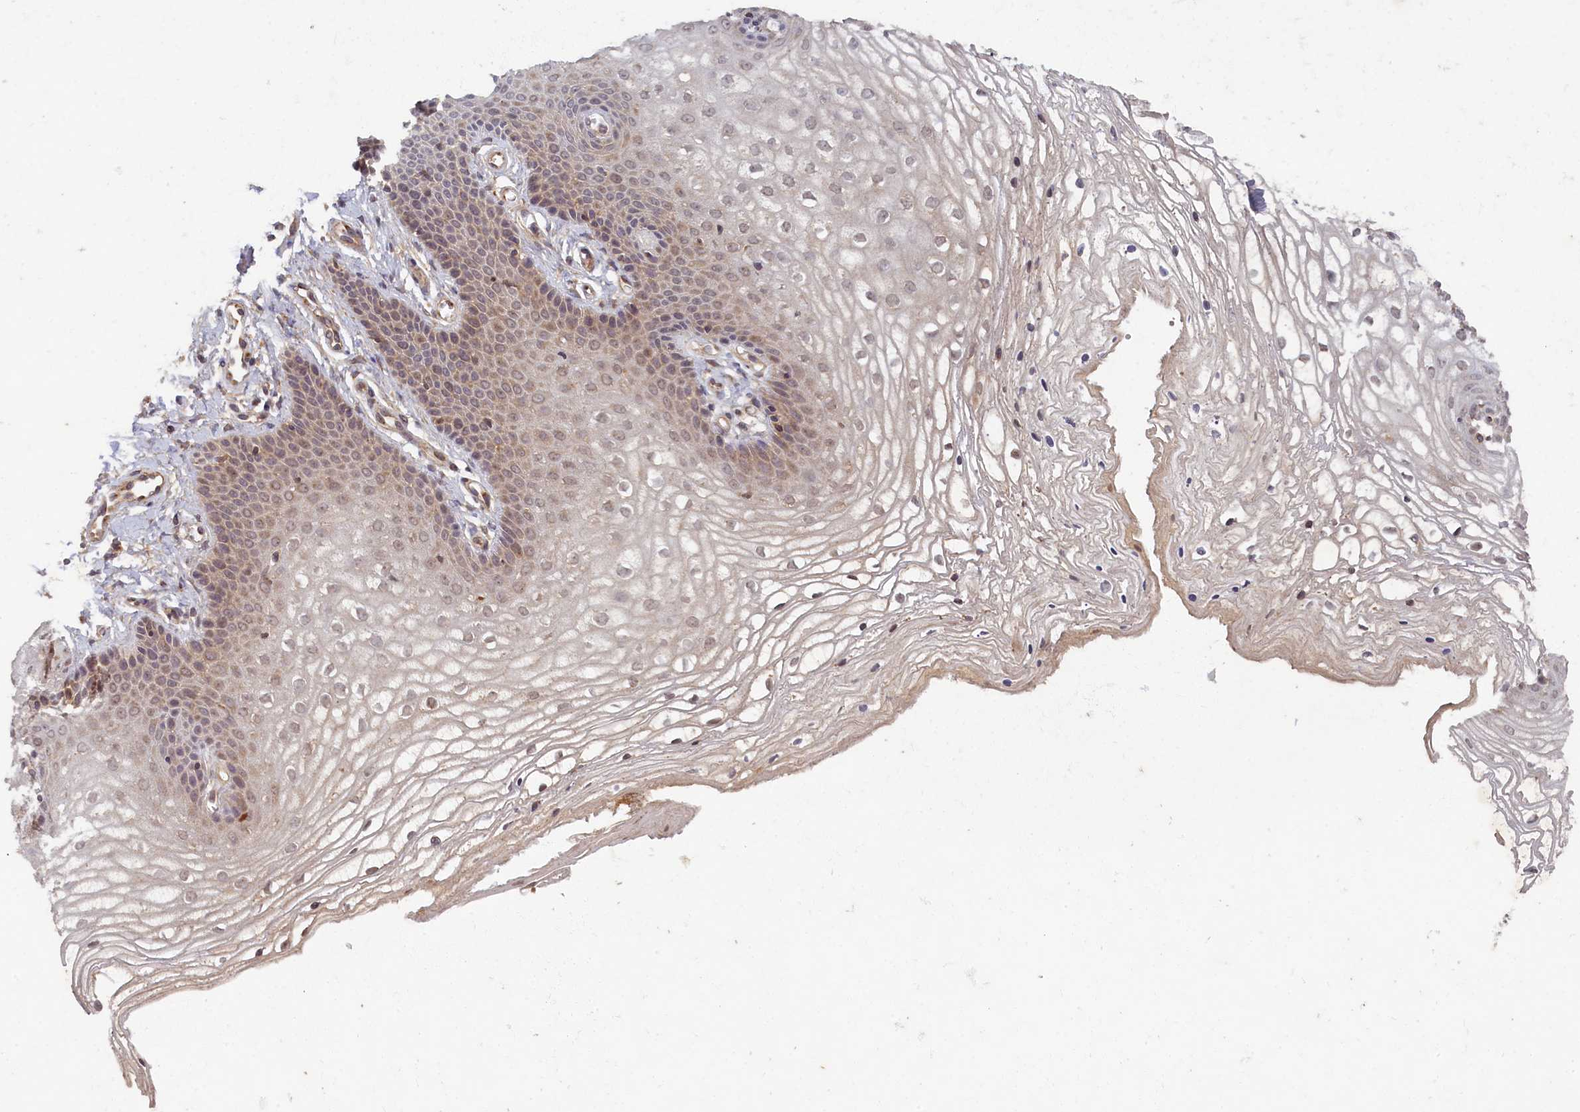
{"staining": {"intensity": "moderate", "quantity": "<25%", "location": "cytoplasmic/membranous,nuclear"}, "tissue": "vagina", "cell_type": "Squamous epithelial cells", "image_type": "normal", "snomed": [{"axis": "morphology", "description": "Normal tissue, NOS"}, {"axis": "topography", "description": "Vagina"}], "caption": "The micrograph displays a brown stain indicating the presence of a protein in the cytoplasmic/membranous,nuclear of squamous epithelial cells in vagina. Nuclei are stained in blue.", "gene": "BICD1", "patient": {"sex": "female", "age": 68}}